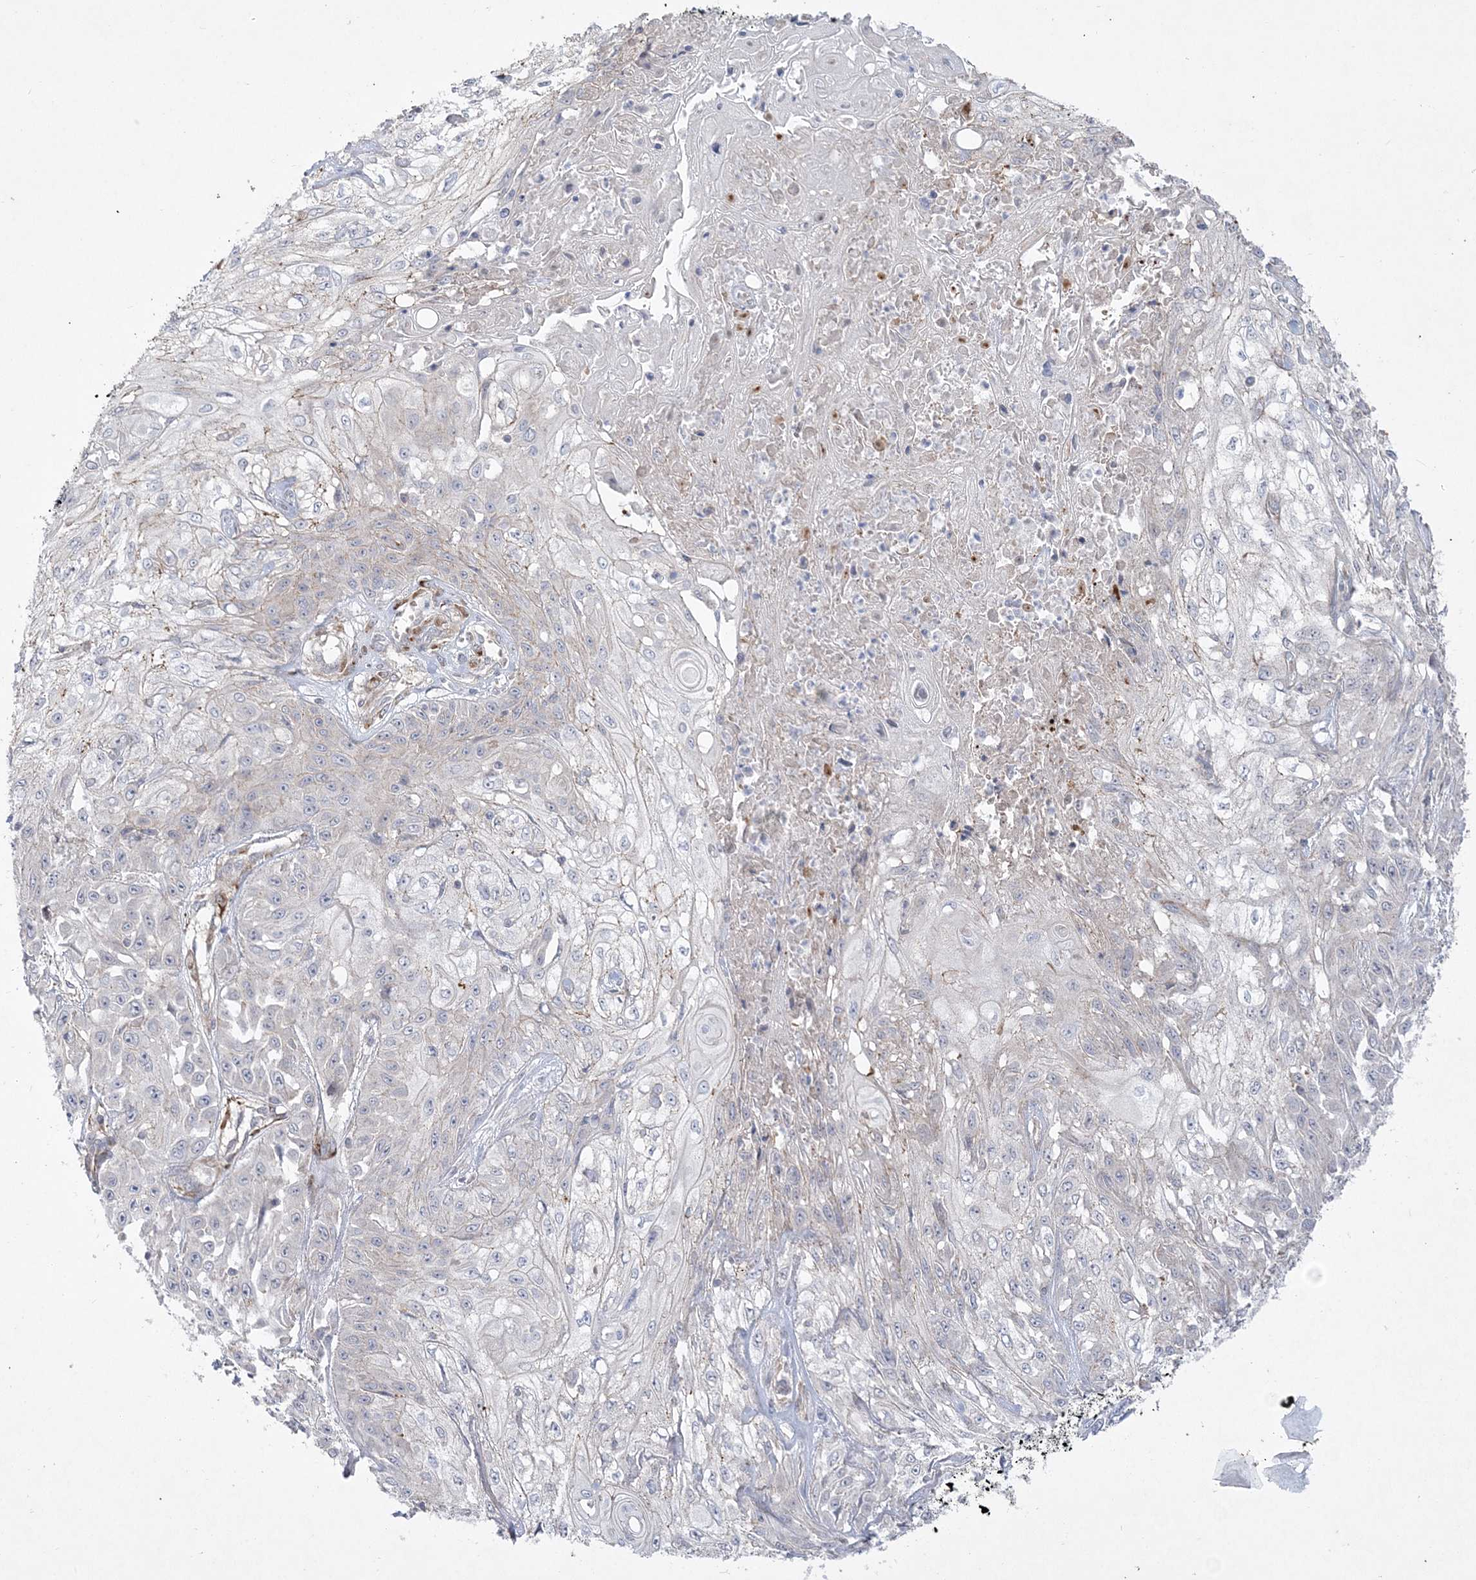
{"staining": {"intensity": "negative", "quantity": "none", "location": "none"}, "tissue": "skin cancer", "cell_type": "Tumor cells", "image_type": "cancer", "snomed": [{"axis": "morphology", "description": "Squamous cell carcinoma, NOS"}, {"axis": "morphology", "description": "Squamous cell carcinoma, metastatic, NOS"}, {"axis": "topography", "description": "Skin"}, {"axis": "topography", "description": "Lymph node"}], "caption": "IHC of human skin metastatic squamous cell carcinoma shows no staining in tumor cells.", "gene": "ADAMTS12", "patient": {"sex": "male", "age": 75}}